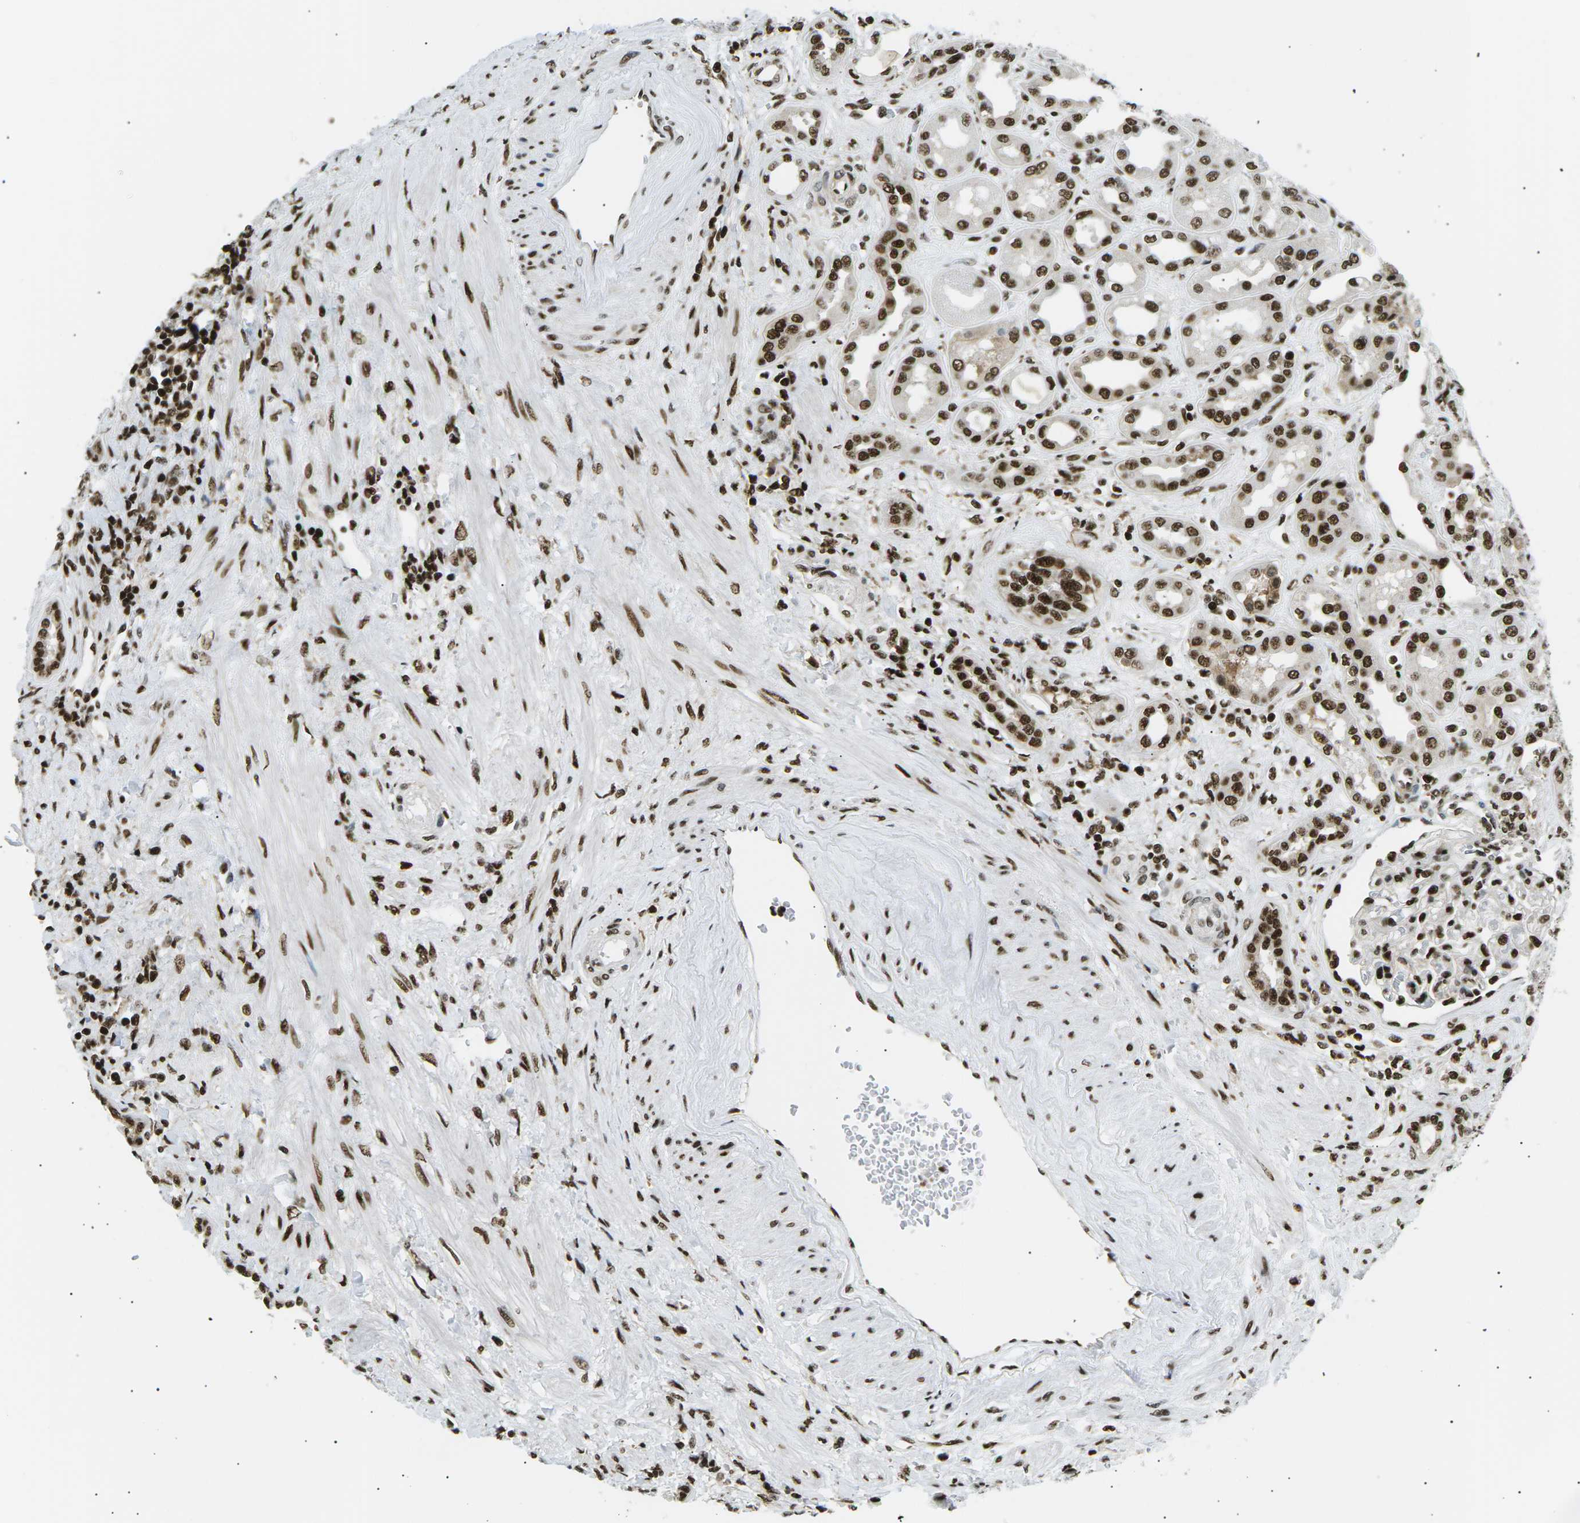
{"staining": {"intensity": "strong", "quantity": ">75%", "location": "nuclear"}, "tissue": "kidney", "cell_type": "Cells in glomeruli", "image_type": "normal", "snomed": [{"axis": "morphology", "description": "Normal tissue, NOS"}, {"axis": "topography", "description": "Kidney"}], "caption": "About >75% of cells in glomeruli in unremarkable human kidney show strong nuclear protein expression as visualized by brown immunohistochemical staining.", "gene": "RPA2", "patient": {"sex": "male", "age": 59}}